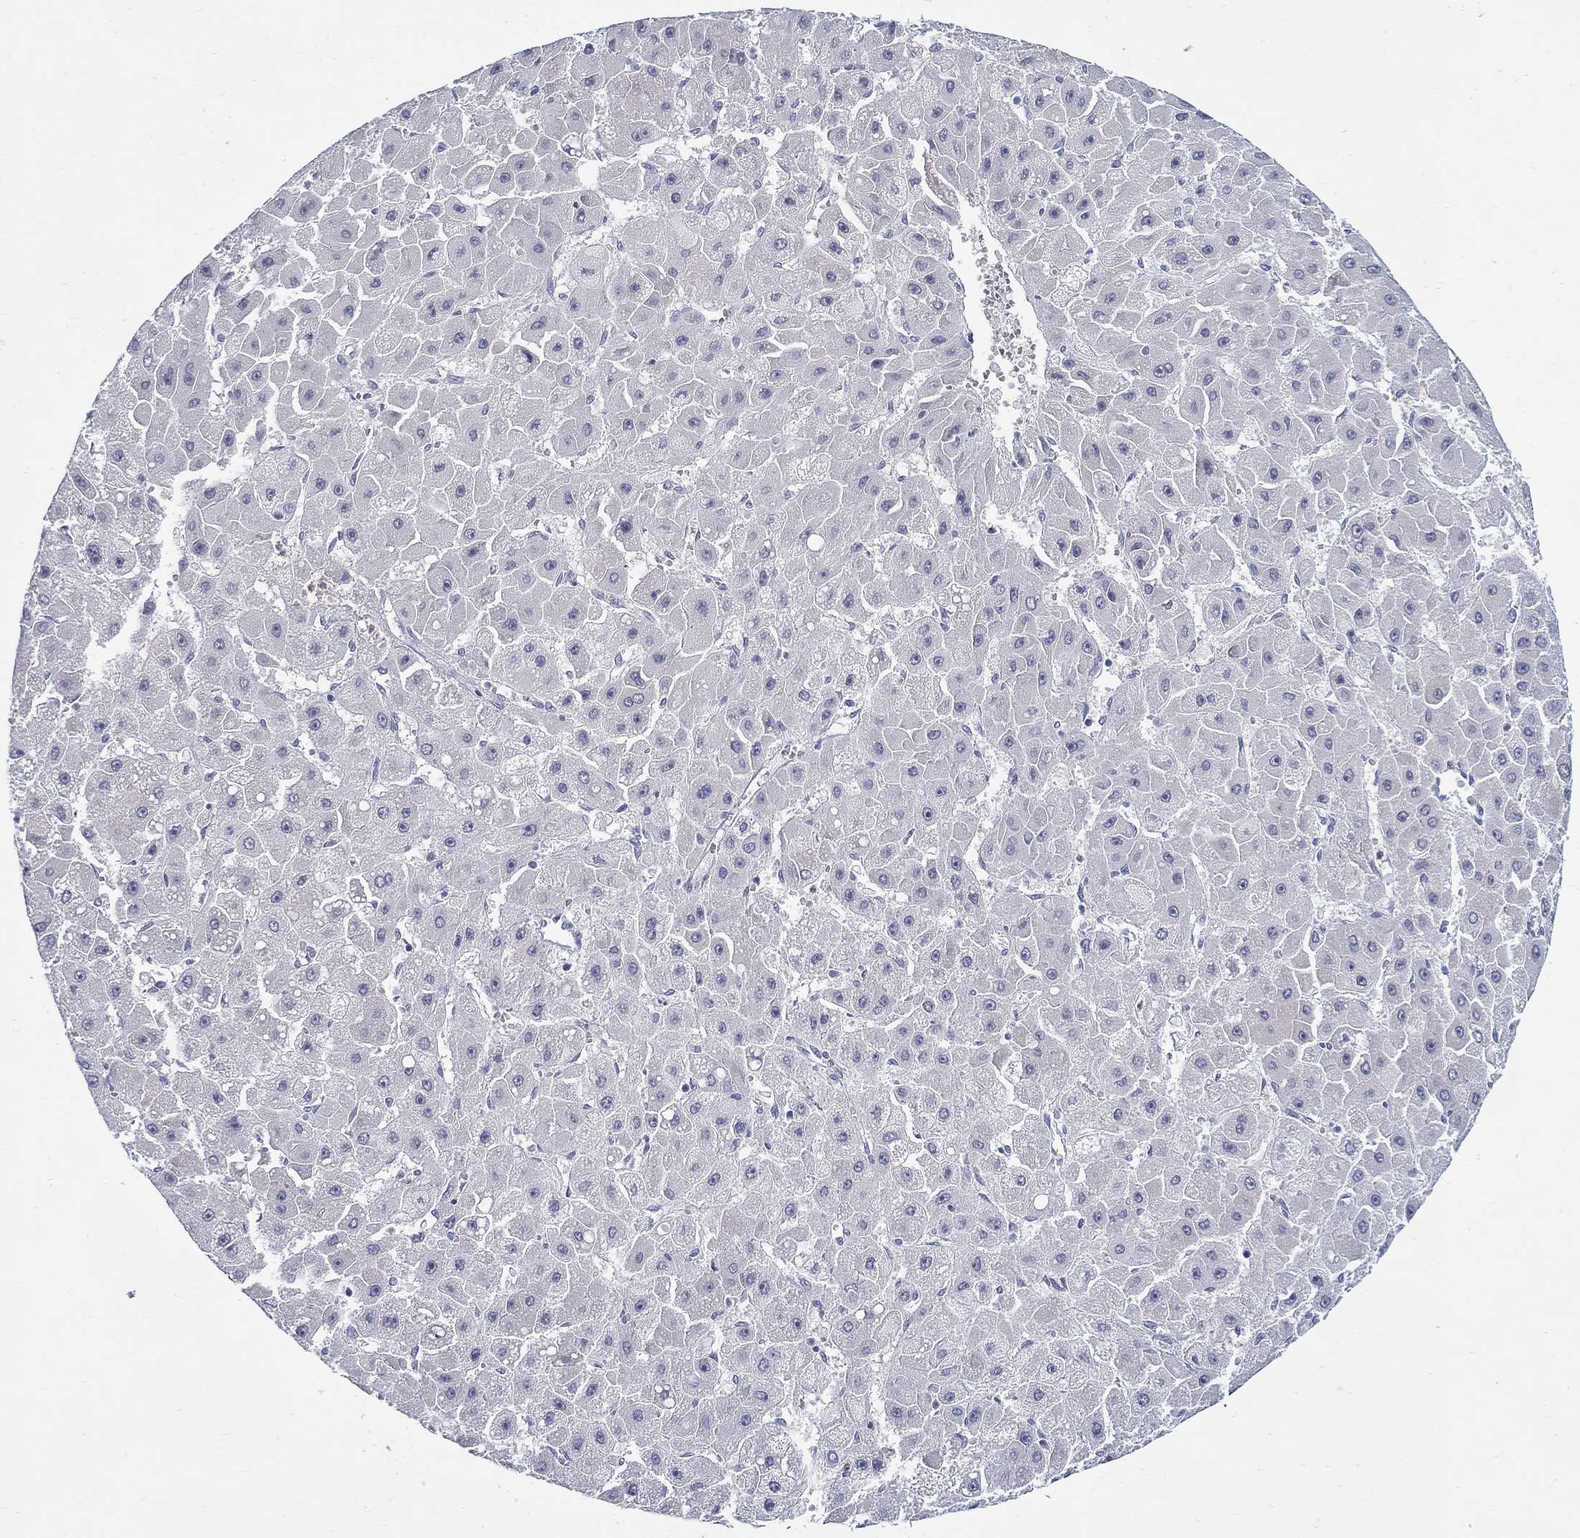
{"staining": {"intensity": "negative", "quantity": "none", "location": "none"}, "tissue": "liver cancer", "cell_type": "Tumor cells", "image_type": "cancer", "snomed": [{"axis": "morphology", "description": "Carcinoma, Hepatocellular, NOS"}, {"axis": "topography", "description": "Liver"}], "caption": "There is no significant staining in tumor cells of liver cancer.", "gene": "ABCA4", "patient": {"sex": "female", "age": 25}}